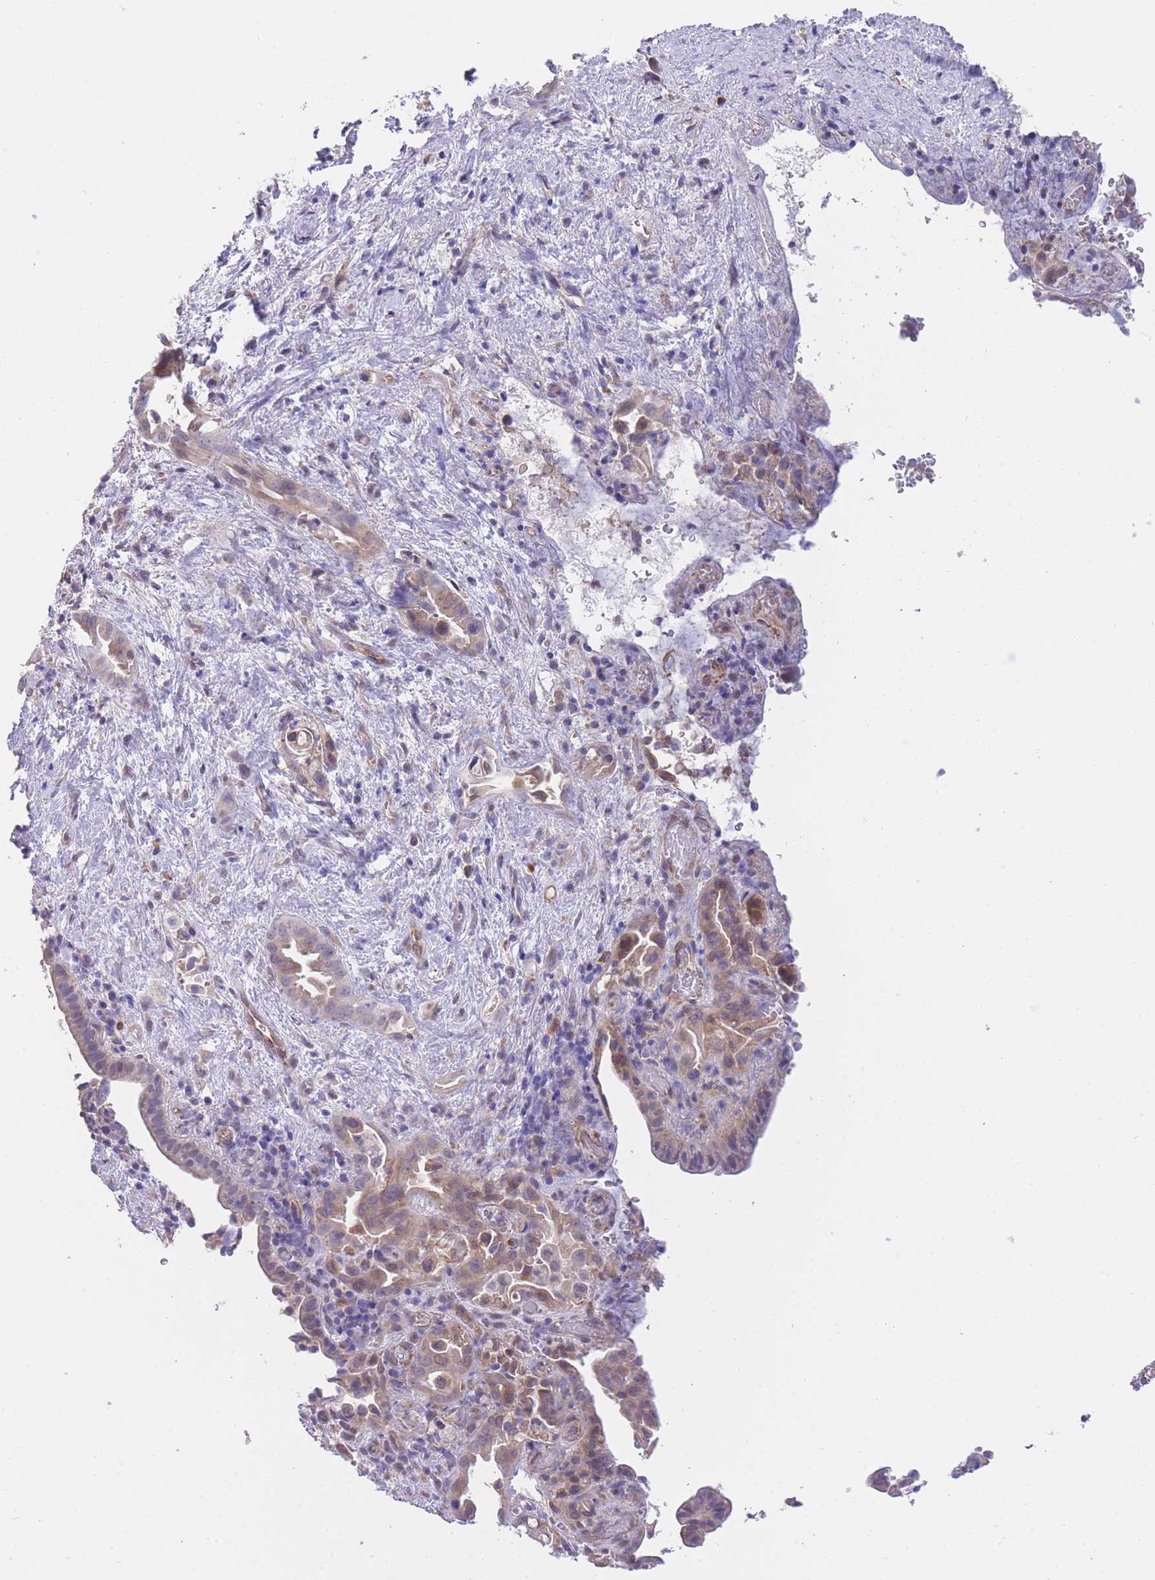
{"staining": {"intensity": "weak", "quantity": ">75%", "location": "cytoplasmic/membranous"}, "tissue": "liver cancer", "cell_type": "Tumor cells", "image_type": "cancer", "snomed": [{"axis": "morphology", "description": "Cholangiocarcinoma"}, {"axis": "topography", "description": "Liver"}], "caption": "Liver cholangiocarcinoma tissue shows weak cytoplasmic/membranous expression in about >75% of tumor cells, visualized by immunohistochemistry.", "gene": "CTBP1", "patient": {"sex": "female", "age": 68}}